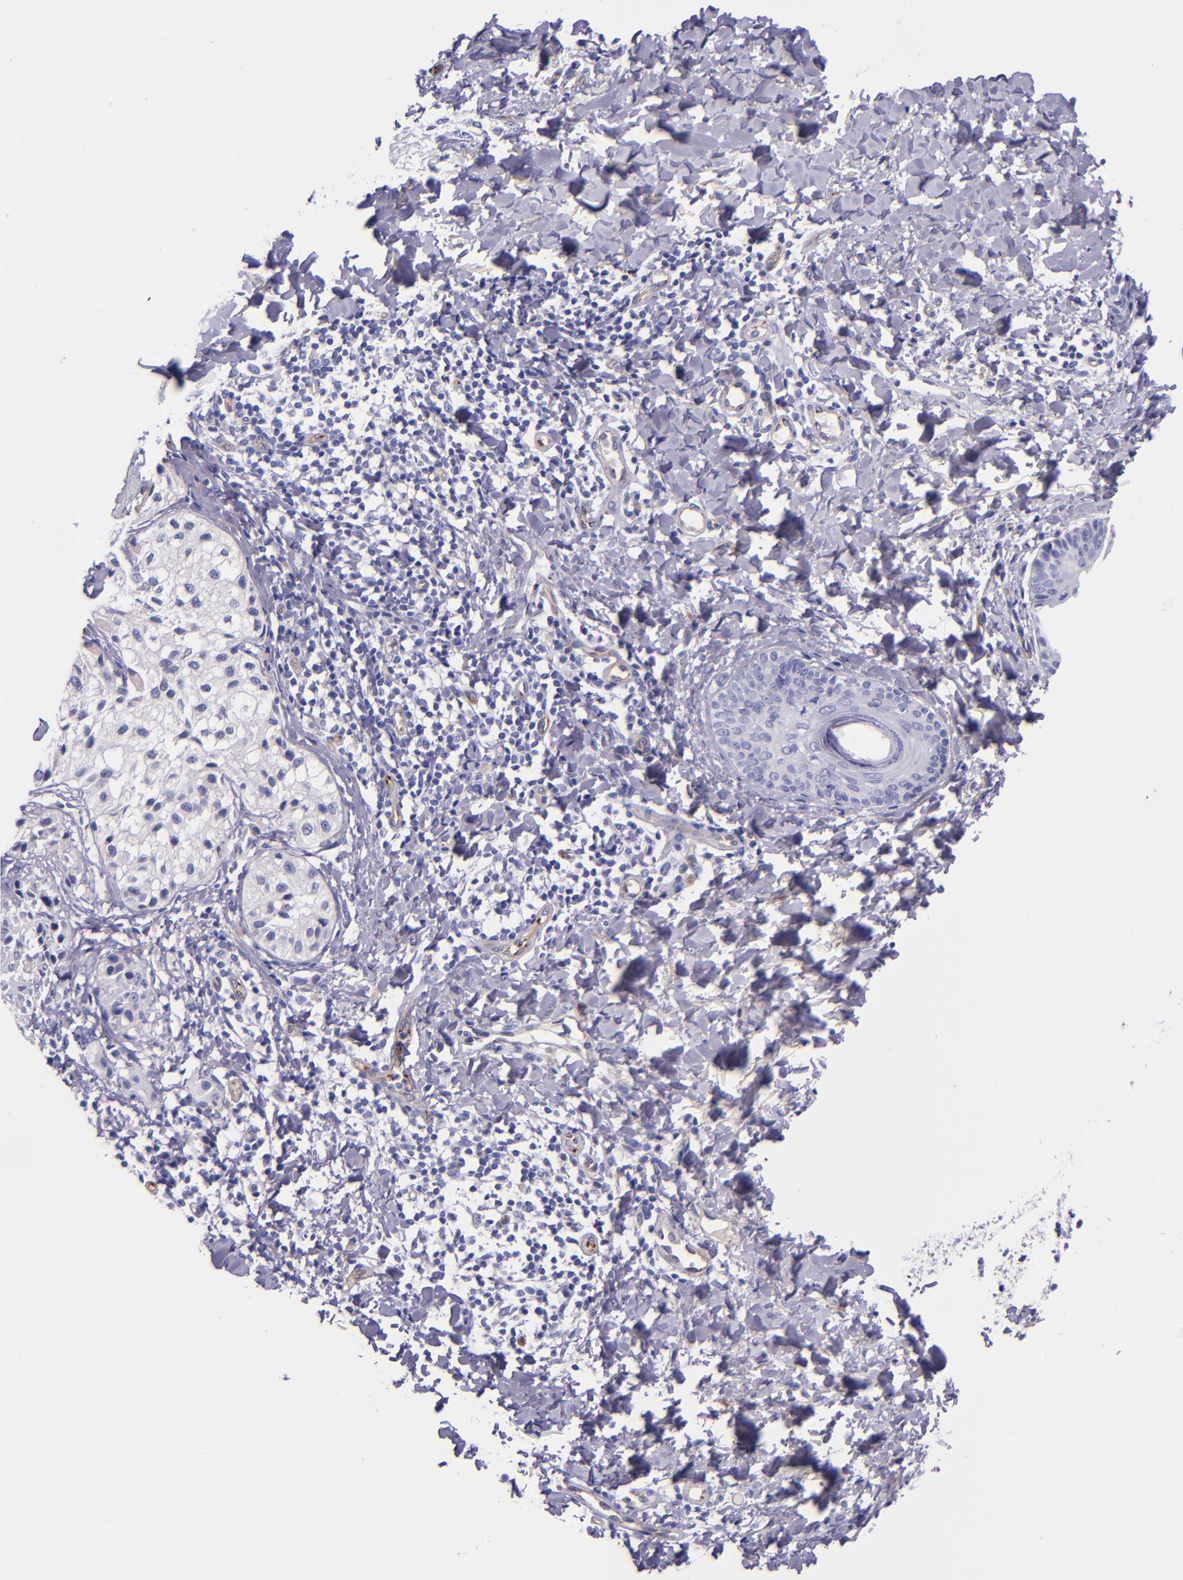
{"staining": {"intensity": "negative", "quantity": "none", "location": "none"}, "tissue": "melanoma", "cell_type": "Tumor cells", "image_type": "cancer", "snomed": [{"axis": "morphology", "description": "Malignant melanoma, NOS"}, {"axis": "topography", "description": "Skin"}], "caption": "An immunohistochemistry histopathology image of melanoma is shown. There is no staining in tumor cells of melanoma.", "gene": "NOS3", "patient": {"sex": "male", "age": 23}}